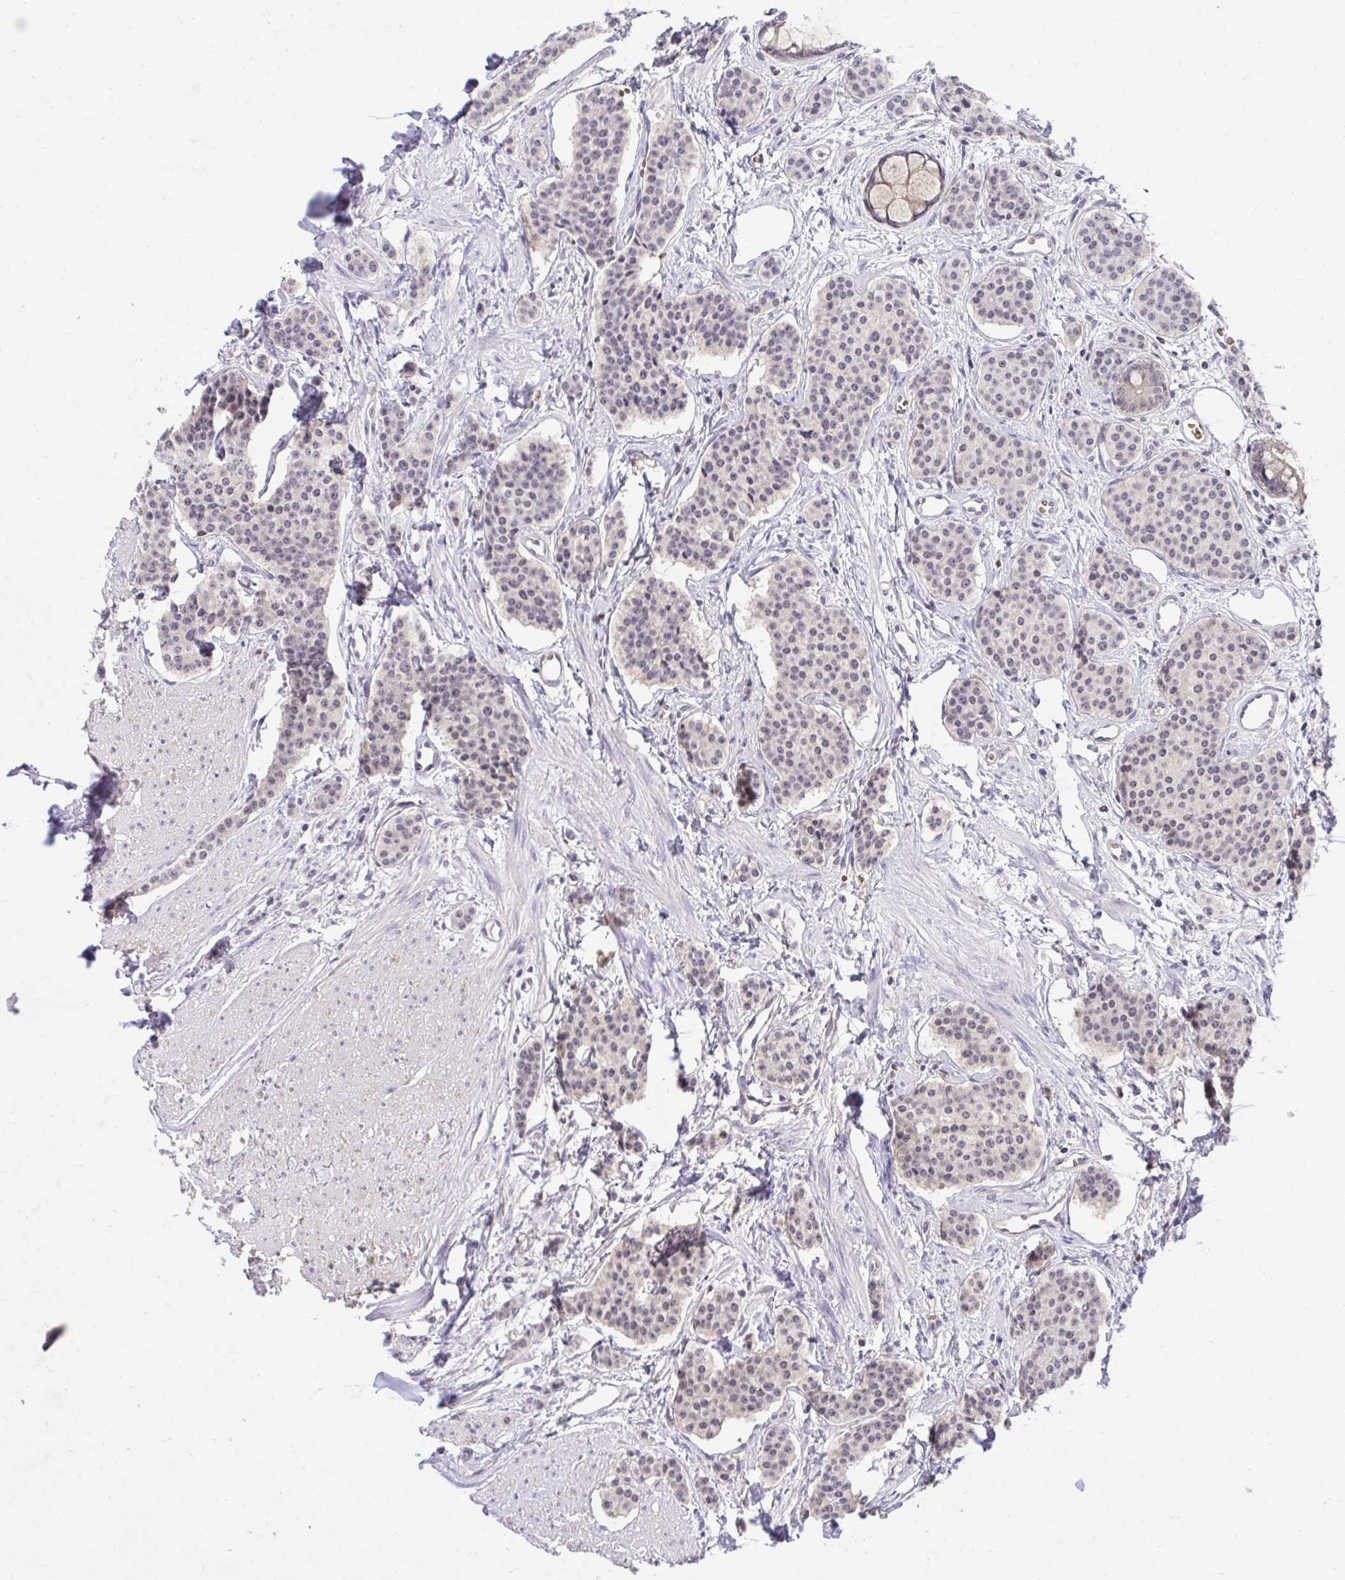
{"staining": {"intensity": "negative", "quantity": "none", "location": "none"}, "tissue": "carcinoid", "cell_type": "Tumor cells", "image_type": "cancer", "snomed": [{"axis": "morphology", "description": "Carcinoid, malignant, NOS"}, {"axis": "topography", "description": "Small intestine"}], "caption": "DAB immunohistochemical staining of human carcinoid (malignant) shows no significant positivity in tumor cells.", "gene": "PPP1CA", "patient": {"sex": "female", "age": 64}}